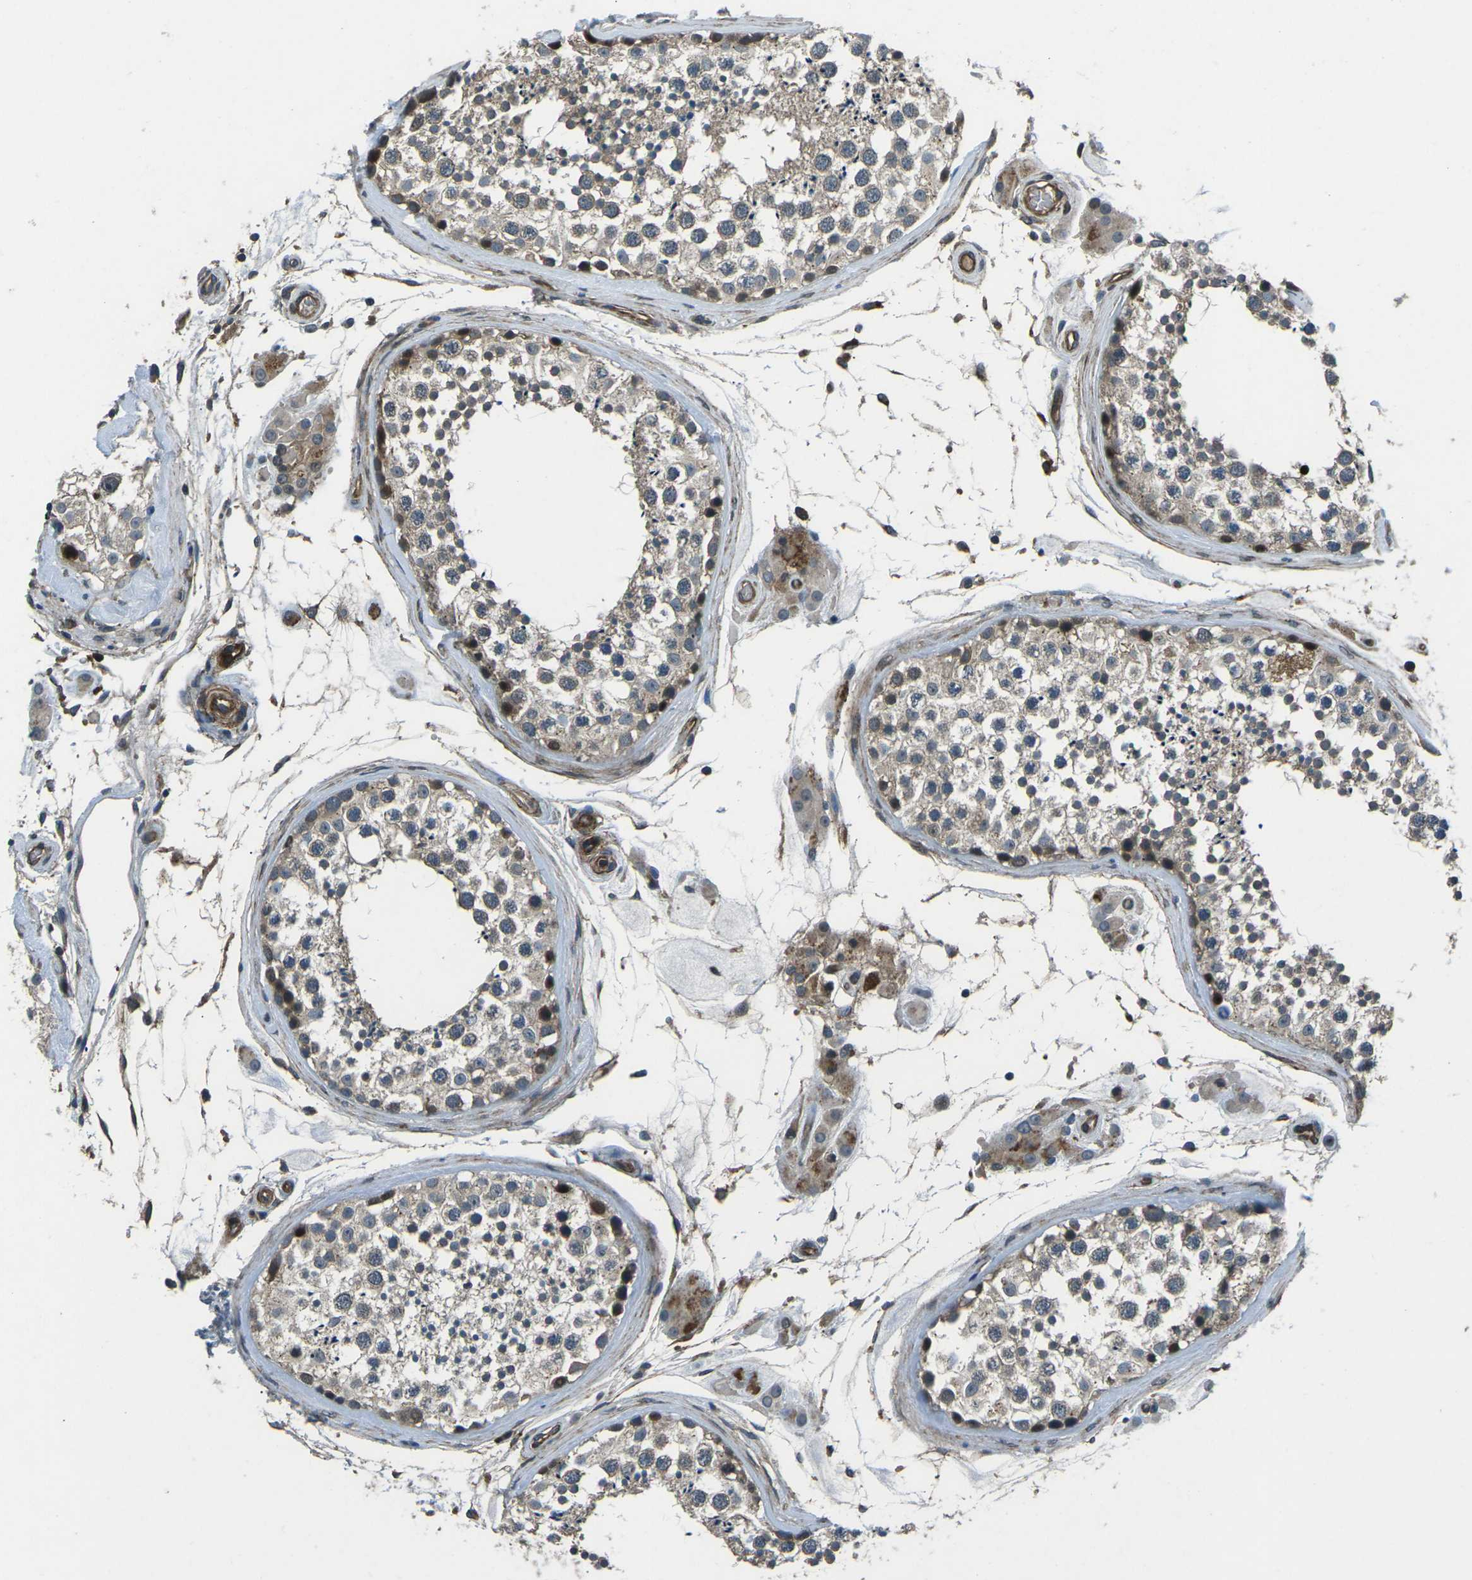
{"staining": {"intensity": "weak", "quantity": ">75%", "location": "cytoplasmic/membranous"}, "tissue": "testis", "cell_type": "Cells in seminiferous ducts", "image_type": "normal", "snomed": [{"axis": "morphology", "description": "Normal tissue, NOS"}, {"axis": "topography", "description": "Testis"}], "caption": "Testis stained for a protein (brown) exhibits weak cytoplasmic/membranous positive staining in approximately >75% of cells in seminiferous ducts.", "gene": "AFAP1", "patient": {"sex": "male", "age": 46}}